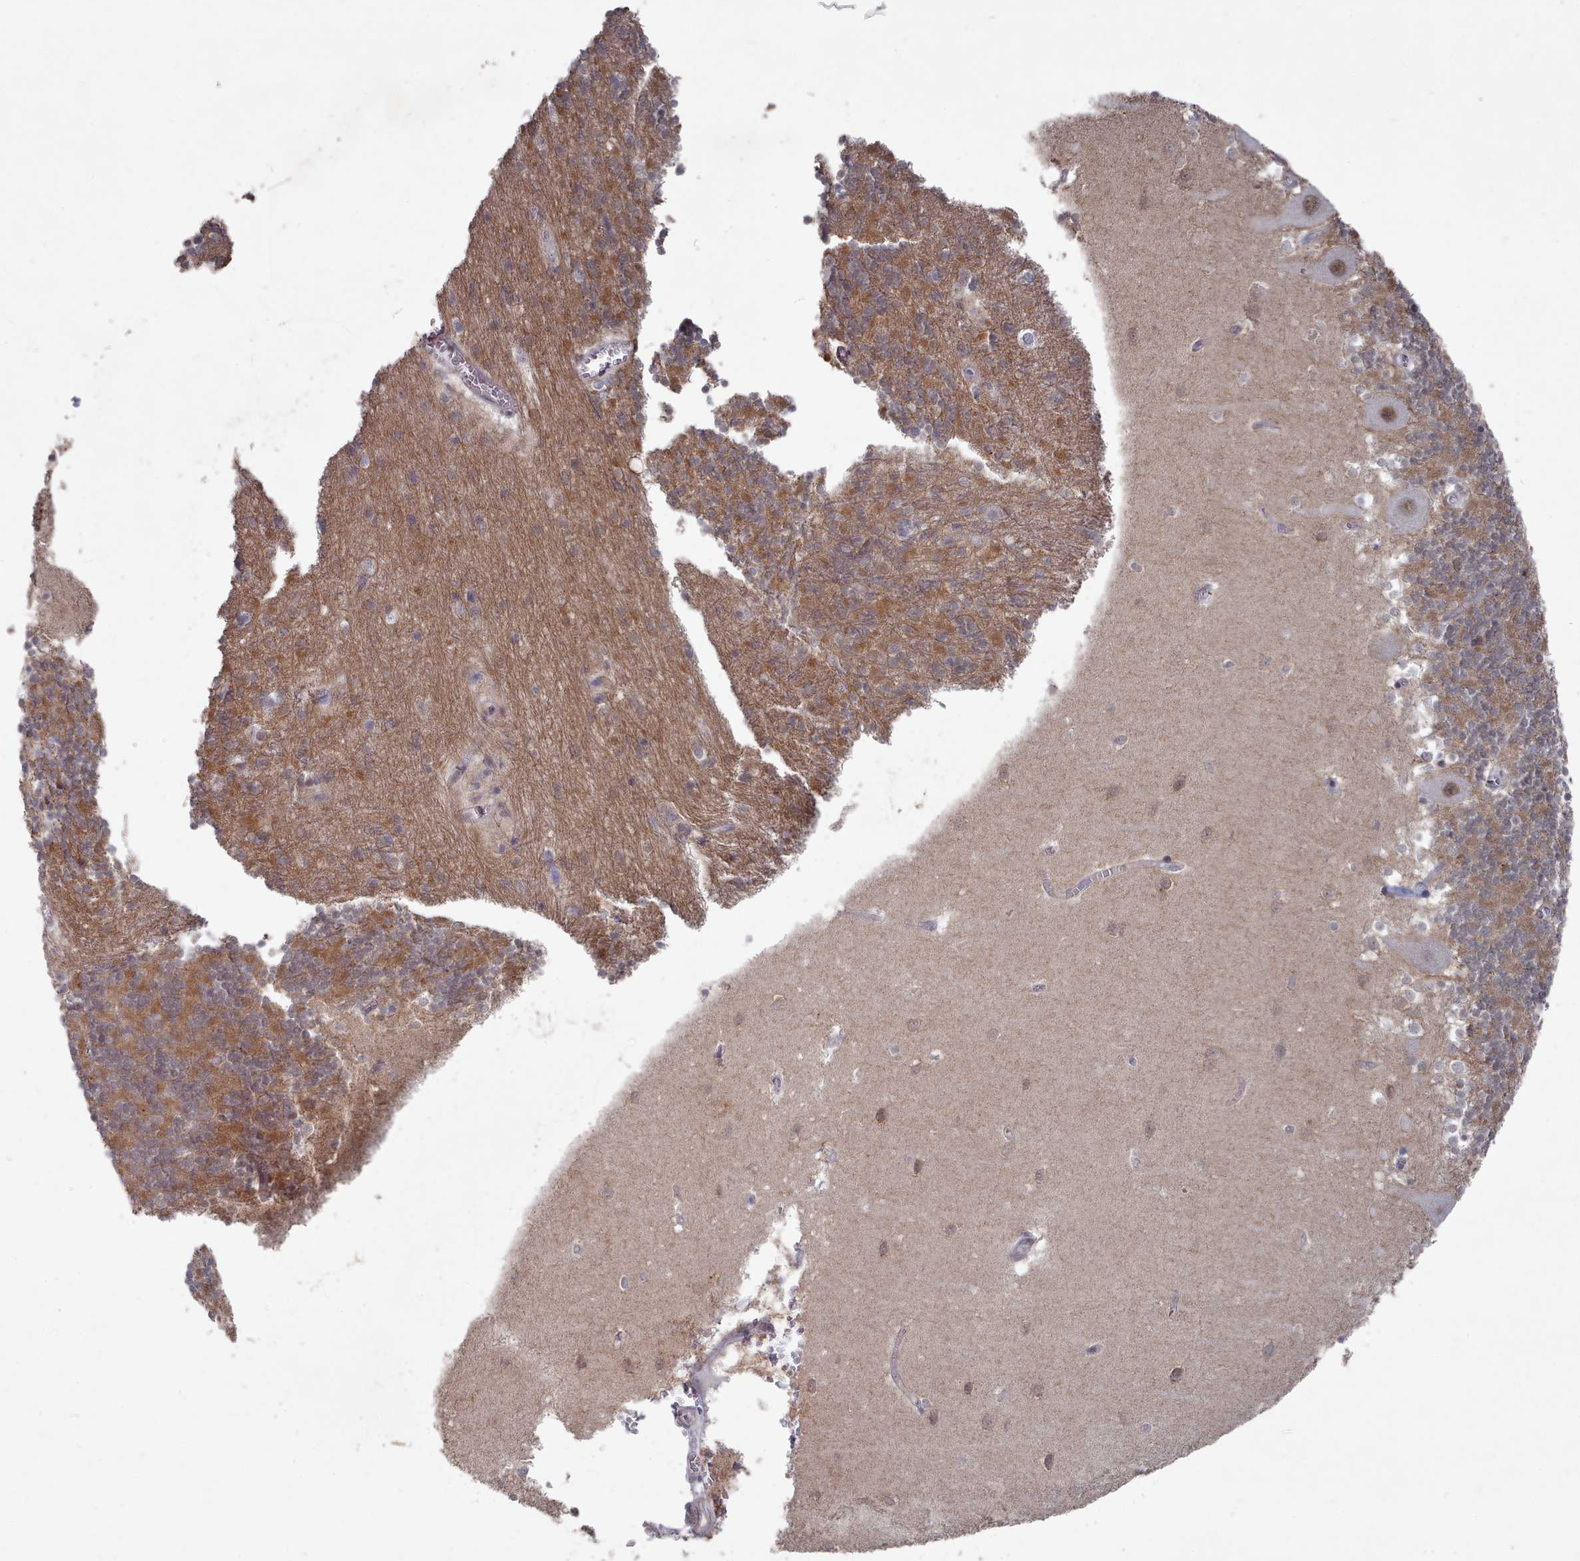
{"staining": {"intensity": "moderate", "quantity": ">75%", "location": "cytoplasmic/membranous"}, "tissue": "cerebellum", "cell_type": "Cells in granular layer", "image_type": "normal", "snomed": [{"axis": "morphology", "description": "Normal tissue, NOS"}, {"axis": "topography", "description": "Cerebellum"}], "caption": "Approximately >75% of cells in granular layer in normal cerebellum demonstrate moderate cytoplasmic/membranous protein expression as visualized by brown immunohistochemical staining.", "gene": "CPSF4", "patient": {"sex": "male", "age": 54}}